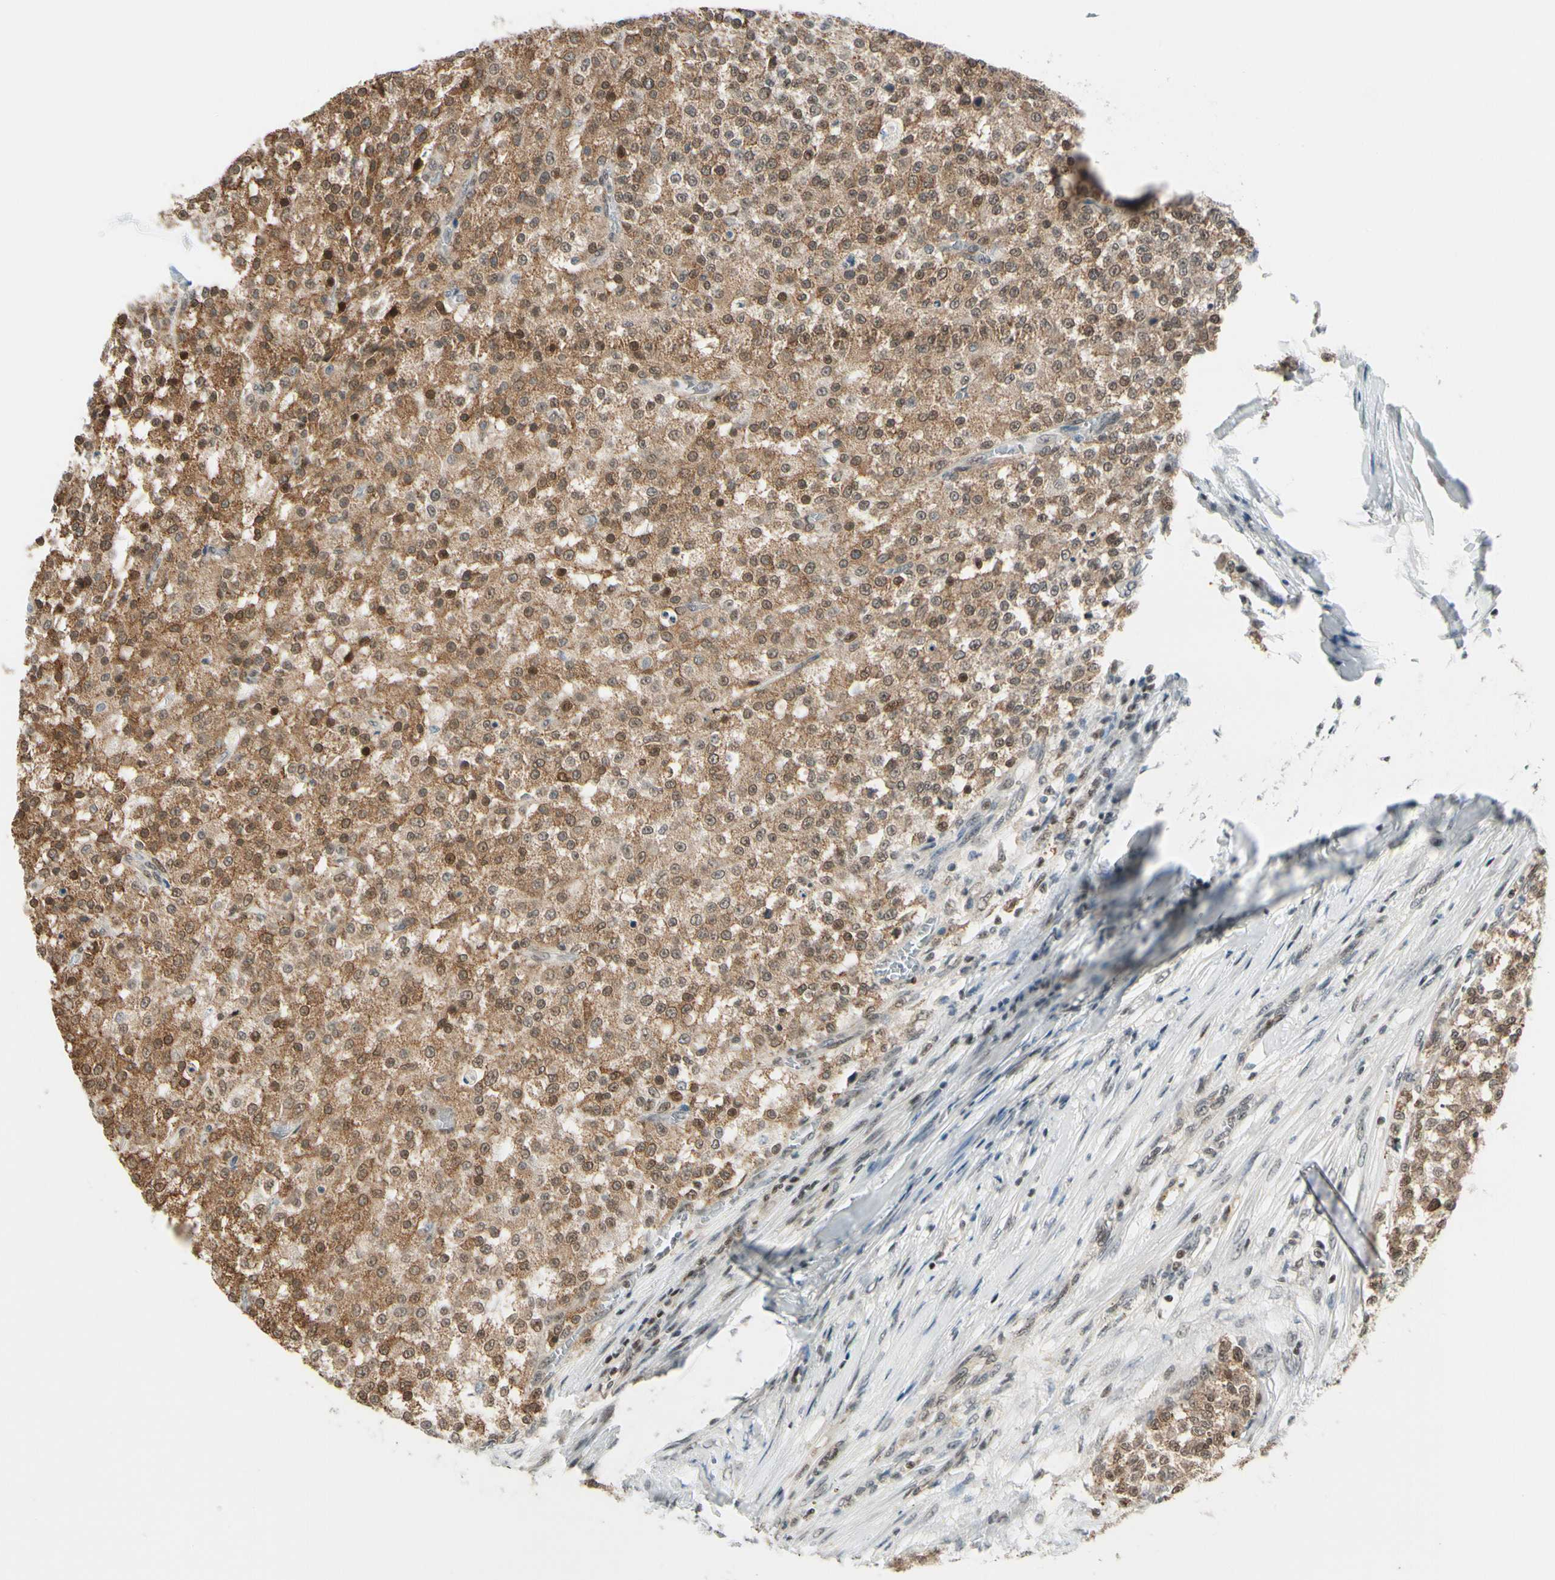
{"staining": {"intensity": "moderate", "quantity": ">75%", "location": "cytoplasmic/membranous,nuclear"}, "tissue": "testis cancer", "cell_type": "Tumor cells", "image_type": "cancer", "snomed": [{"axis": "morphology", "description": "Seminoma, NOS"}, {"axis": "topography", "description": "Testis"}], "caption": "Approximately >75% of tumor cells in human testis cancer reveal moderate cytoplasmic/membranous and nuclear protein expression as visualized by brown immunohistochemical staining.", "gene": "DAXX", "patient": {"sex": "male", "age": 59}}